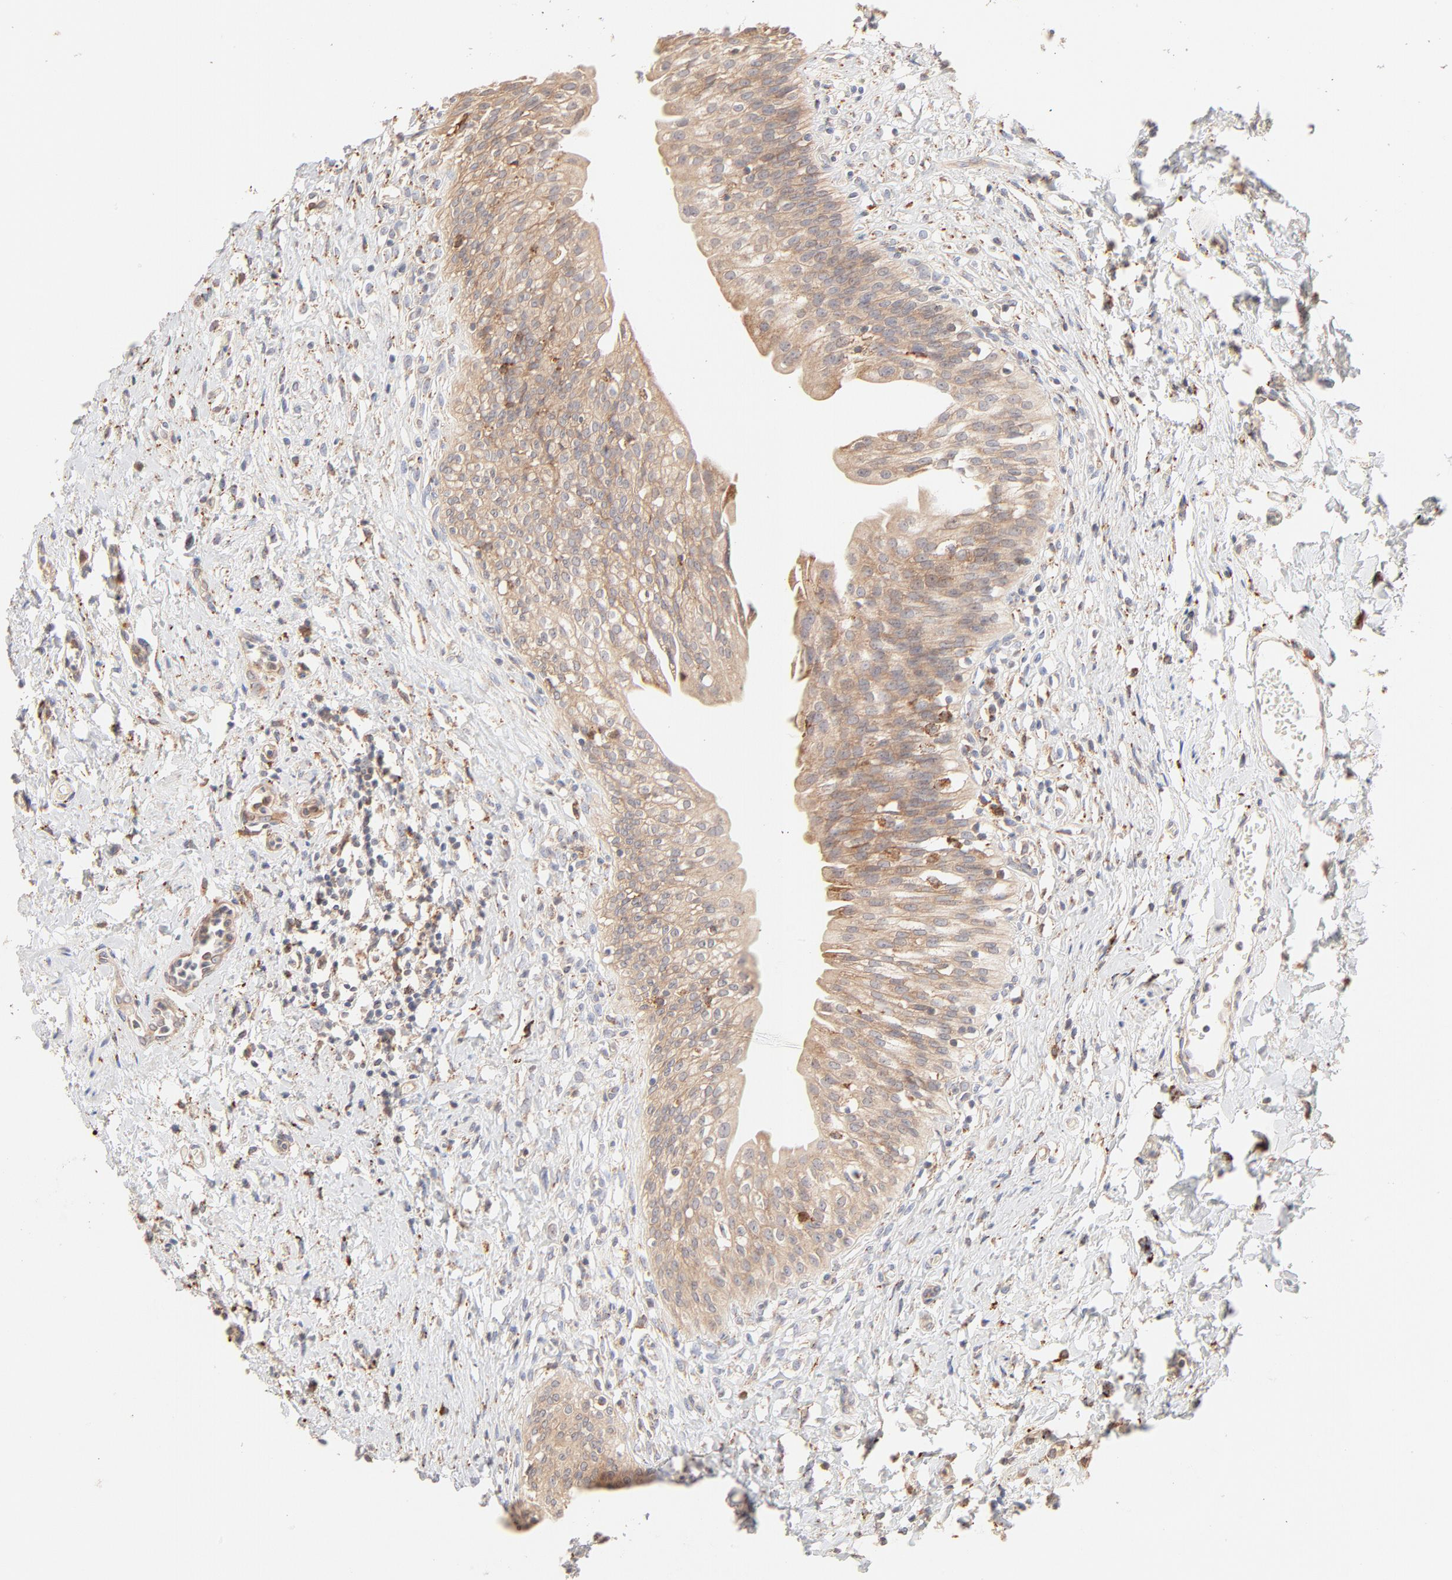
{"staining": {"intensity": "moderate", "quantity": ">75%", "location": "cytoplasmic/membranous"}, "tissue": "urinary bladder", "cell_type": "Urothelial cells", "image_type": "normal", "snomed": [{"axis": "morphology", "description": "Normal tissue, NOS"}, {"axis": "topography", "description": "Urinary bladder"}], "caption": "Brown immunohistochemical staining in normal human urinary bladder demonstrates moderate cytoplasmic/membranous expression in about >75% of urothelial cells.", "gene": "PARP12", "patient": {"sex": "female", "age": 80}}